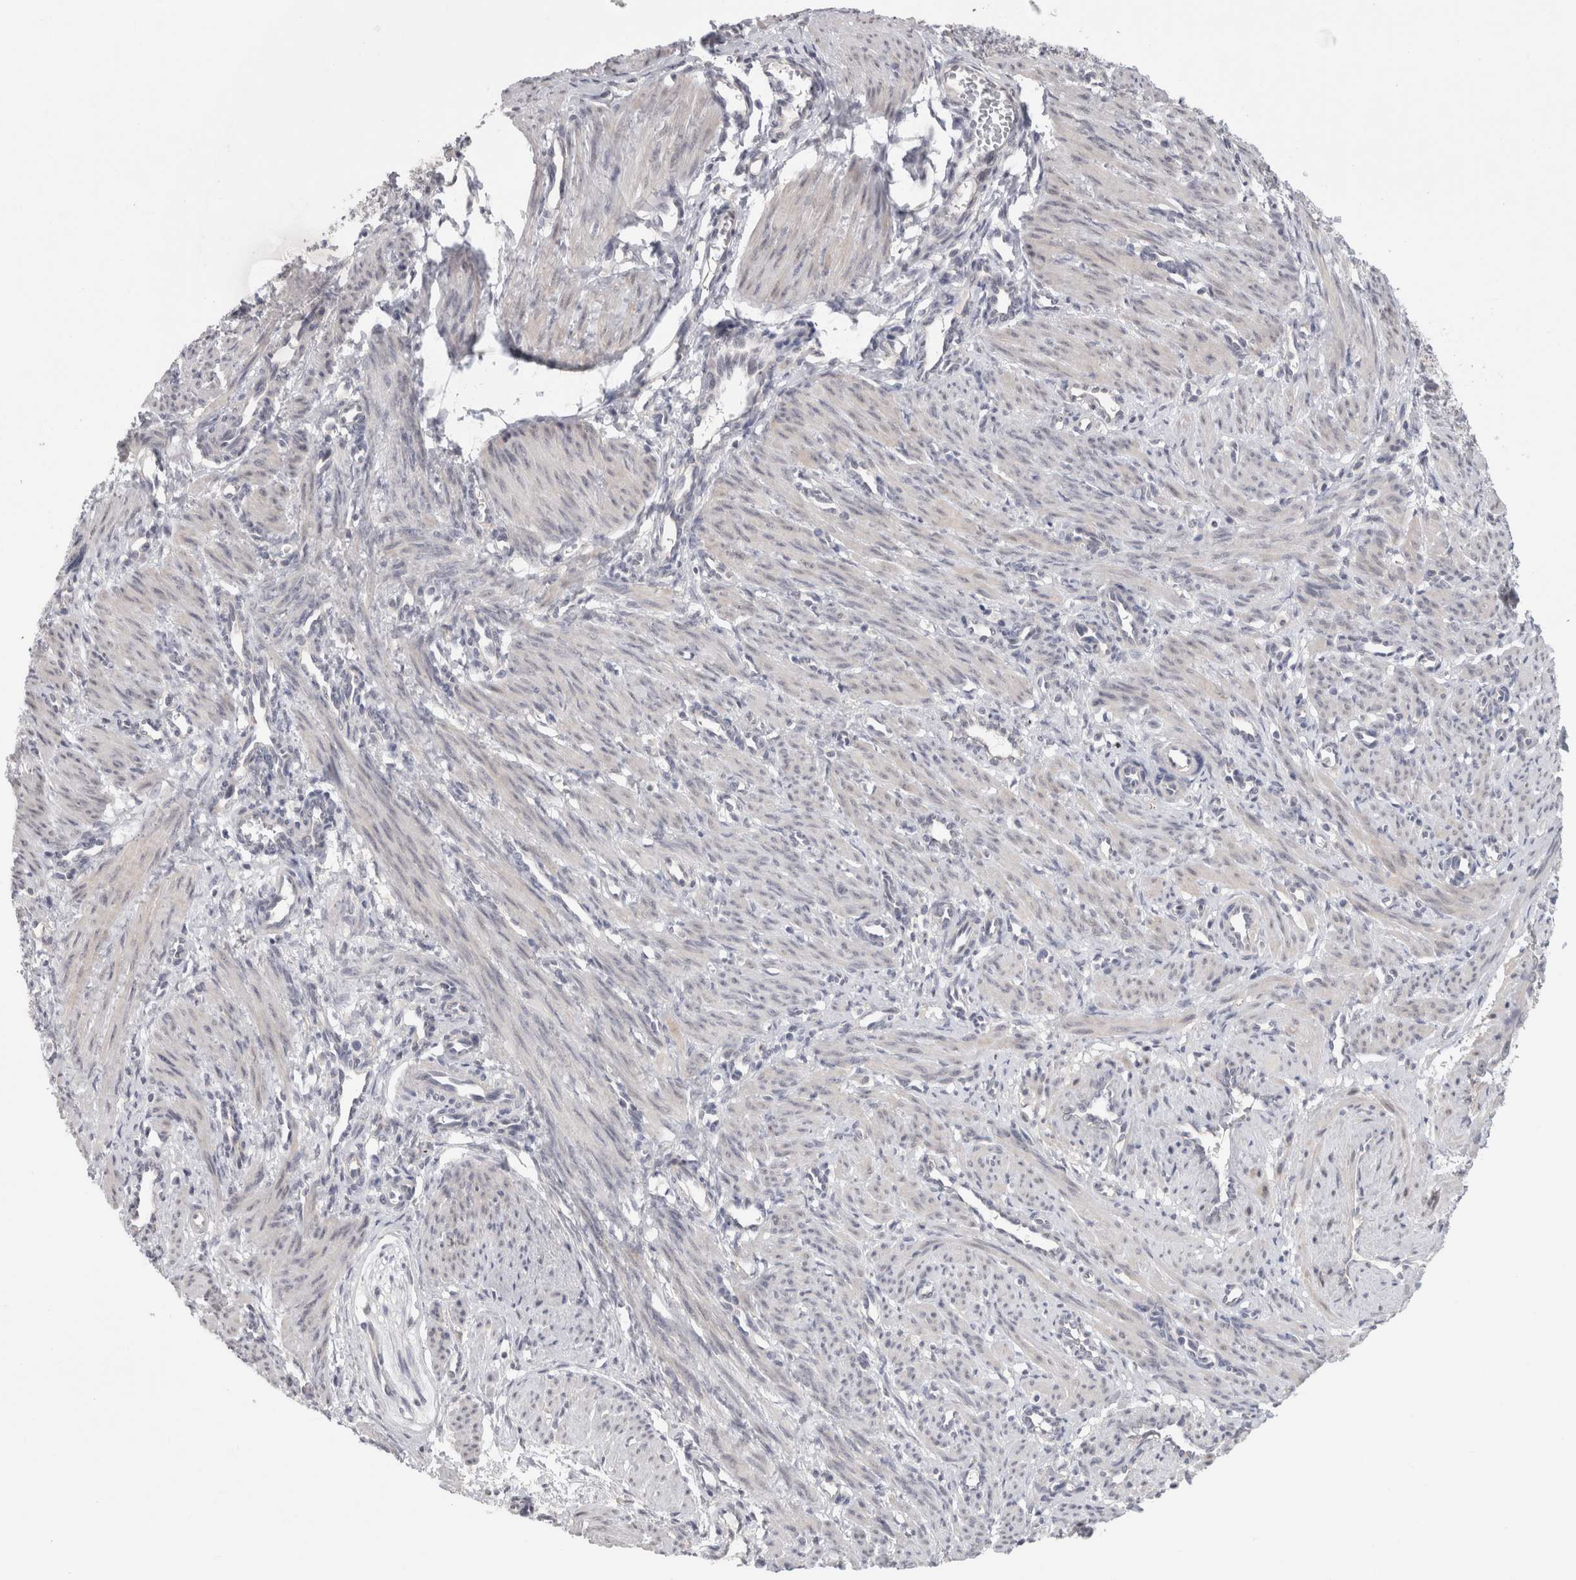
{"staining": {"intensity": "negative", "quantity": "none", "location": "none"}, "tissue": "smooth muscle", "cell_type": "Smooth muscle cells", "image_type": "normal", "snomed": [{"axis": "morphology", "description": "Normal tissue, NOS"}, {"axis": "topography", "description": "Endometrium"}], "caption": "Normal smooth muscle was stained to show a protein in brown. There is no significant staining in smooth muscle cells. (Brightfield microscopy of DAB (3,3'-diaminobenzidine) IHC at high magnification).", "gene": "PIGP", "patient": {"sex": "female", "age": 33}}